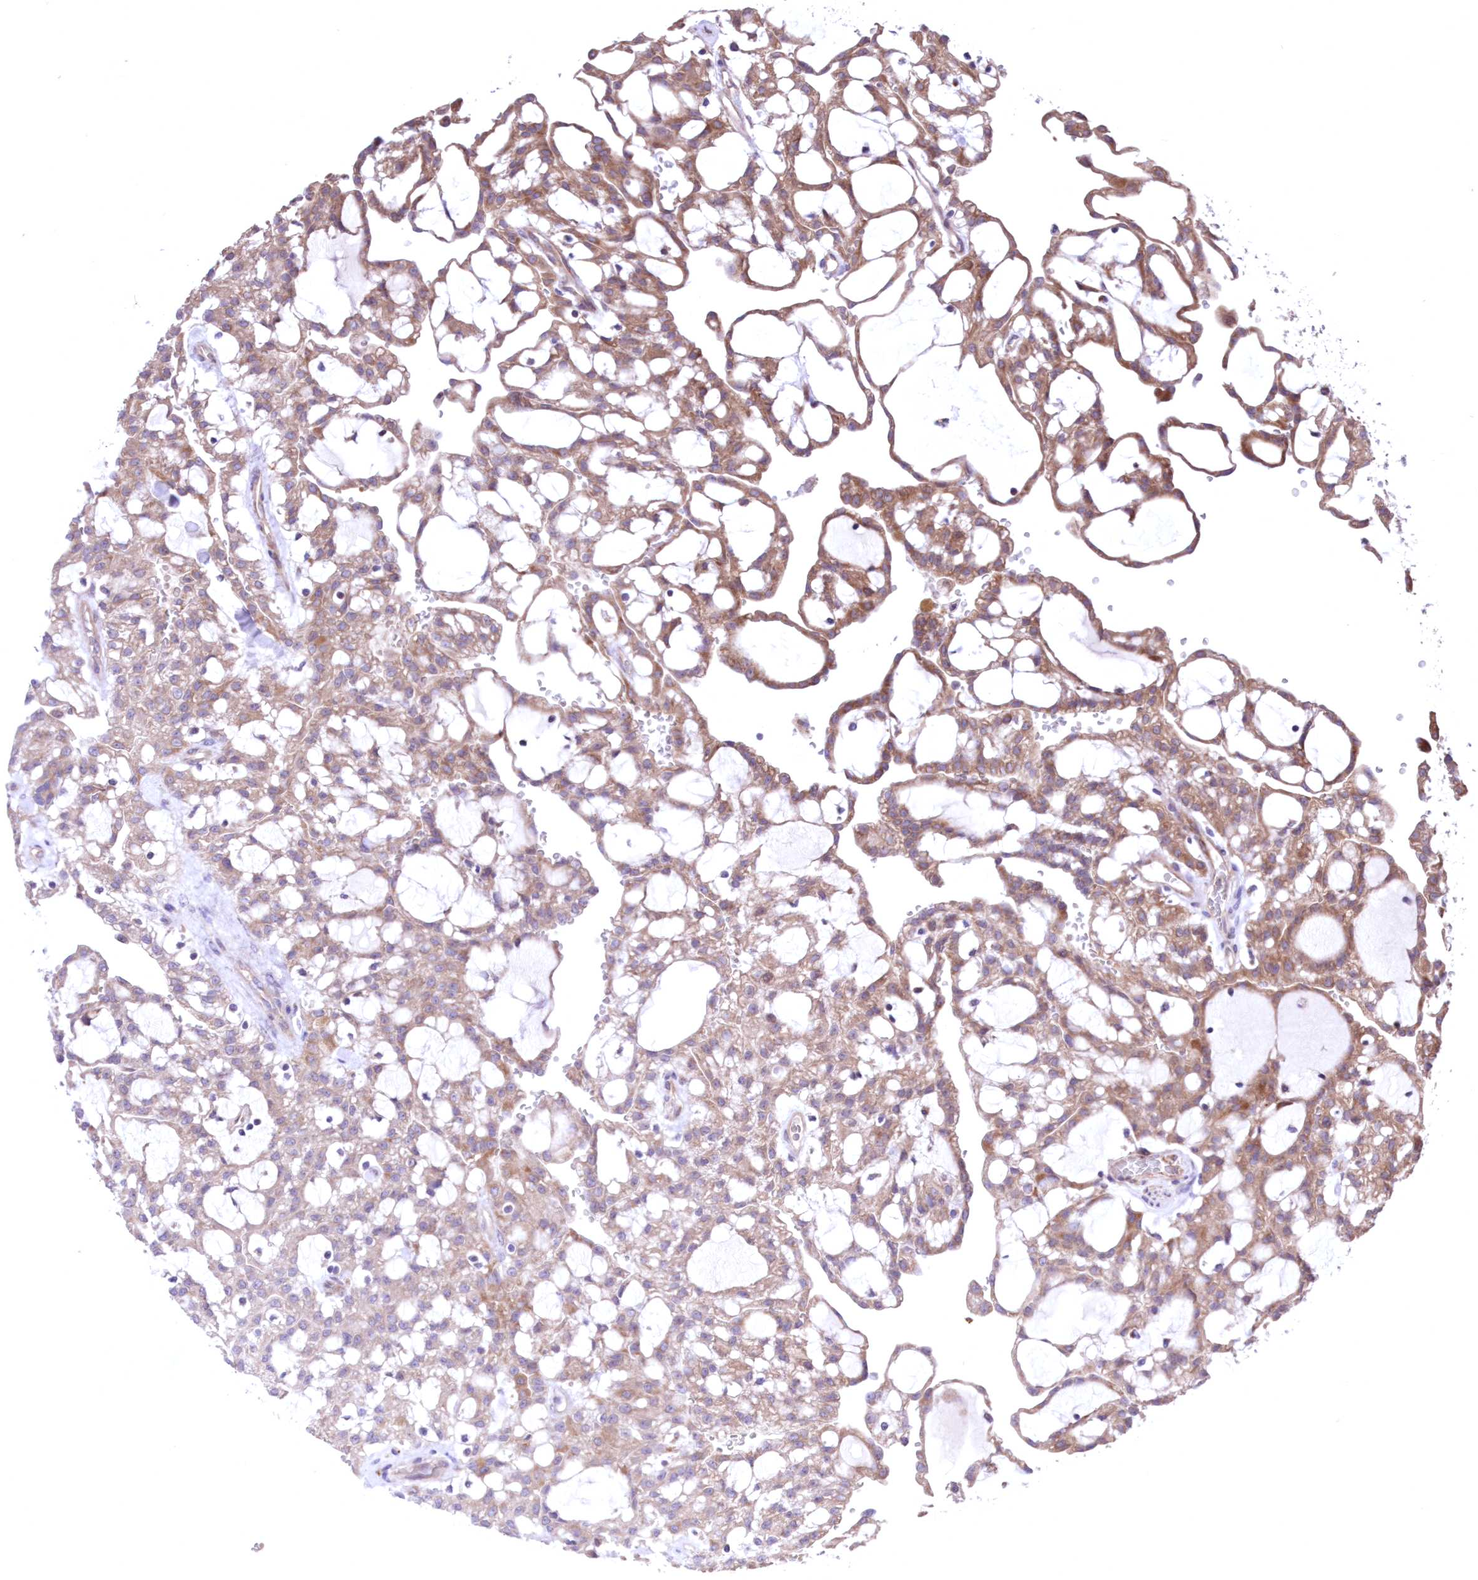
{"staining": {"intensity": "moderate", "quantity": ">75%", "location": "cytoplasmic/membranous"}, "tissue": "renal cancer", "cell_type": "Tumor cells", "image_type": "cancer", "snomed": [{"axis": "morphology", "description": "Adenocarcinoma, NOS"}, {"axis": "topography", "description": "Kidney"}], "caption": "Human renal cancer stained with a brown dye displays moderate cytoplasmic/membranous positive positivity in approximately >75% of tumor cells.", "gene": "MTRF1L", "patient": {"sex": "male", "age": 63}}